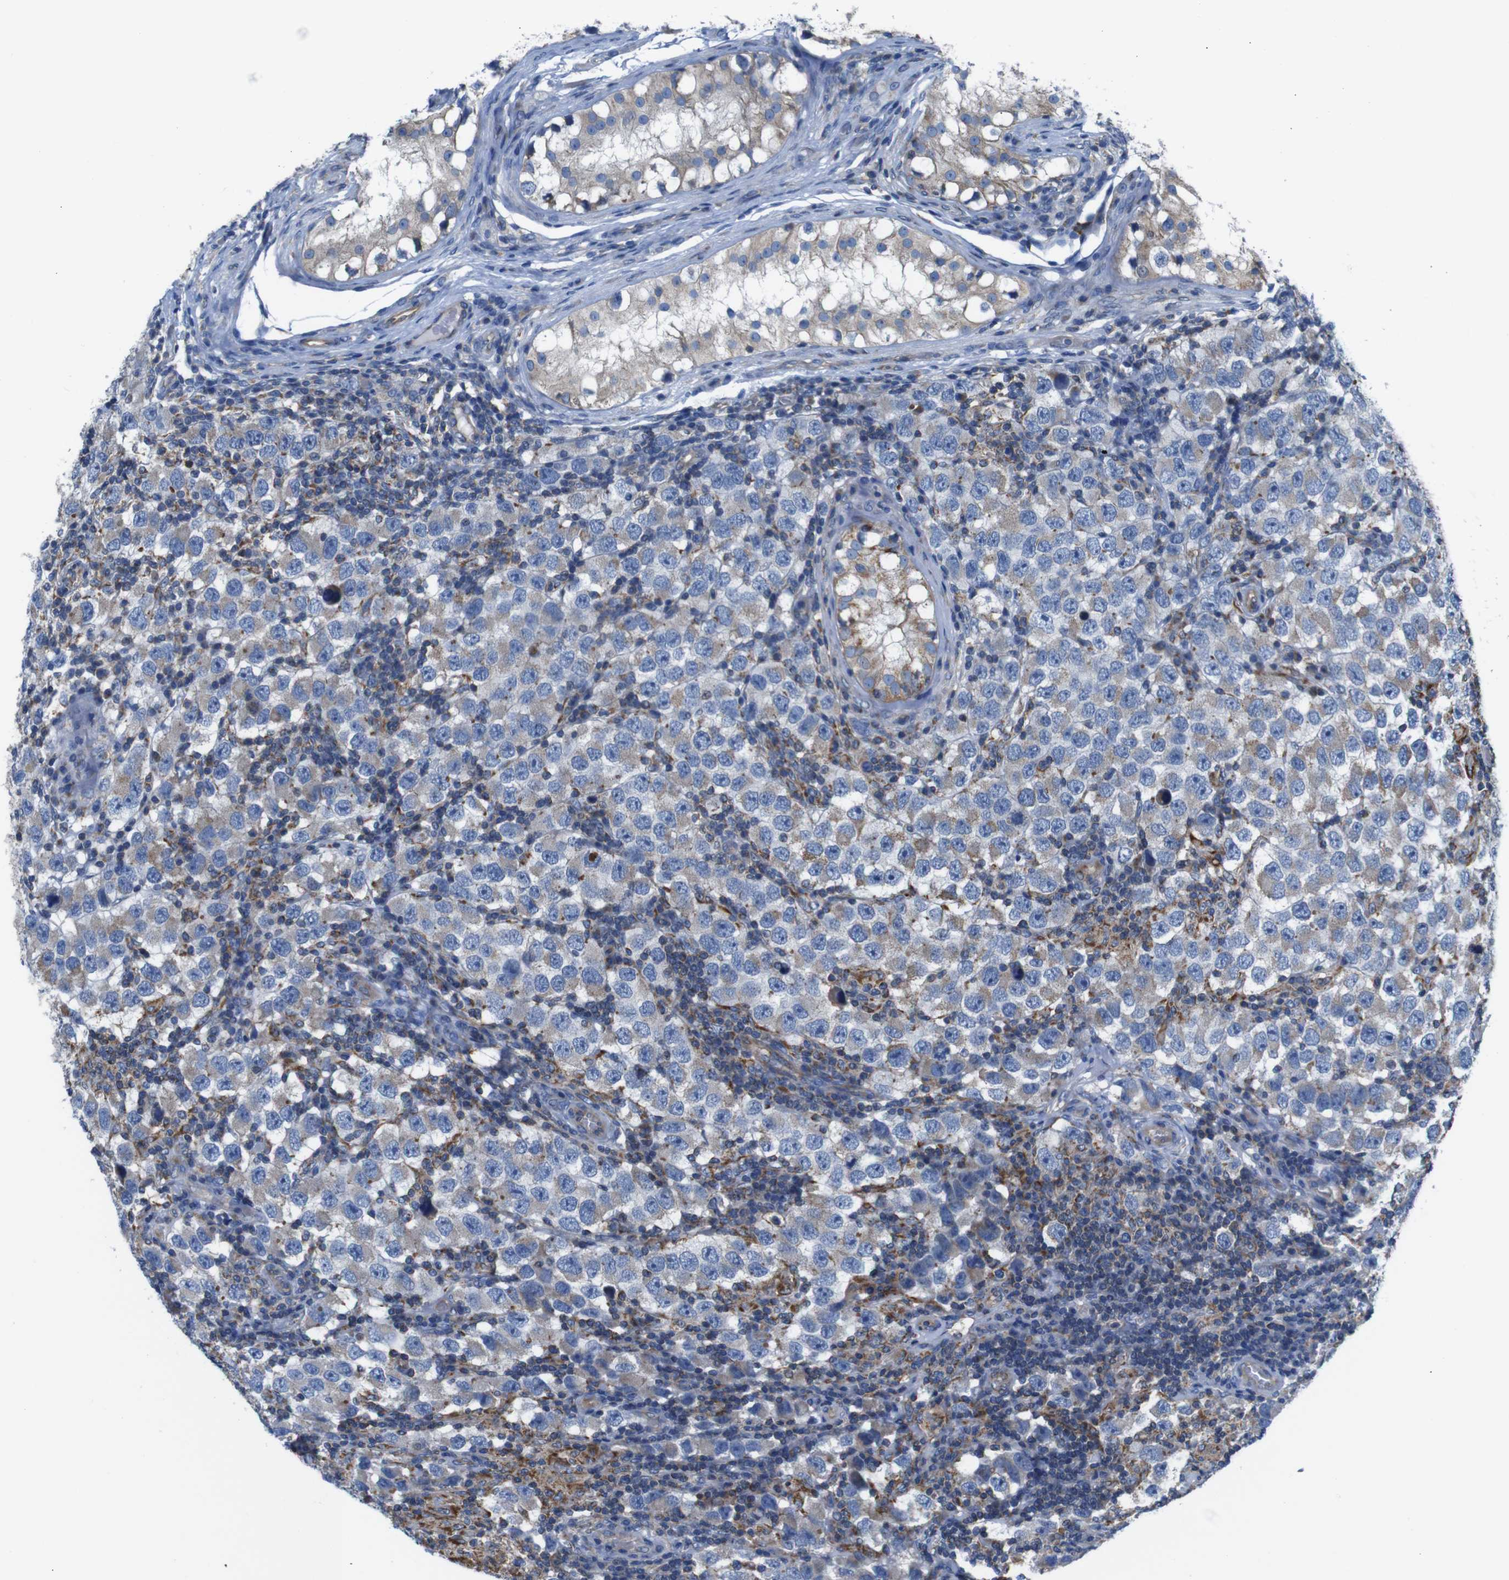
{"staining": {"intensity": "moderate", "quantity": "25%-75%", "location": "cytoplasmic/membranous"}, "tissue": "testis cancer", "cell_type": "Tumor cells", "image_type": "cancer", "snomed": [{"axis": "morphology", "description": "Carcinoma, Embryonal, NOS"}, {"axis": "topography", "description": "Testis"}], "caption": "Protein staining of testis cancer (embryonal carcinoma) tissue displays moderate cytoplasmic/membranous staining in about 25%-75% of tumor cells.", "gene": "PDCD1LG2", "patient": {"sex": "male", "age": 21}}